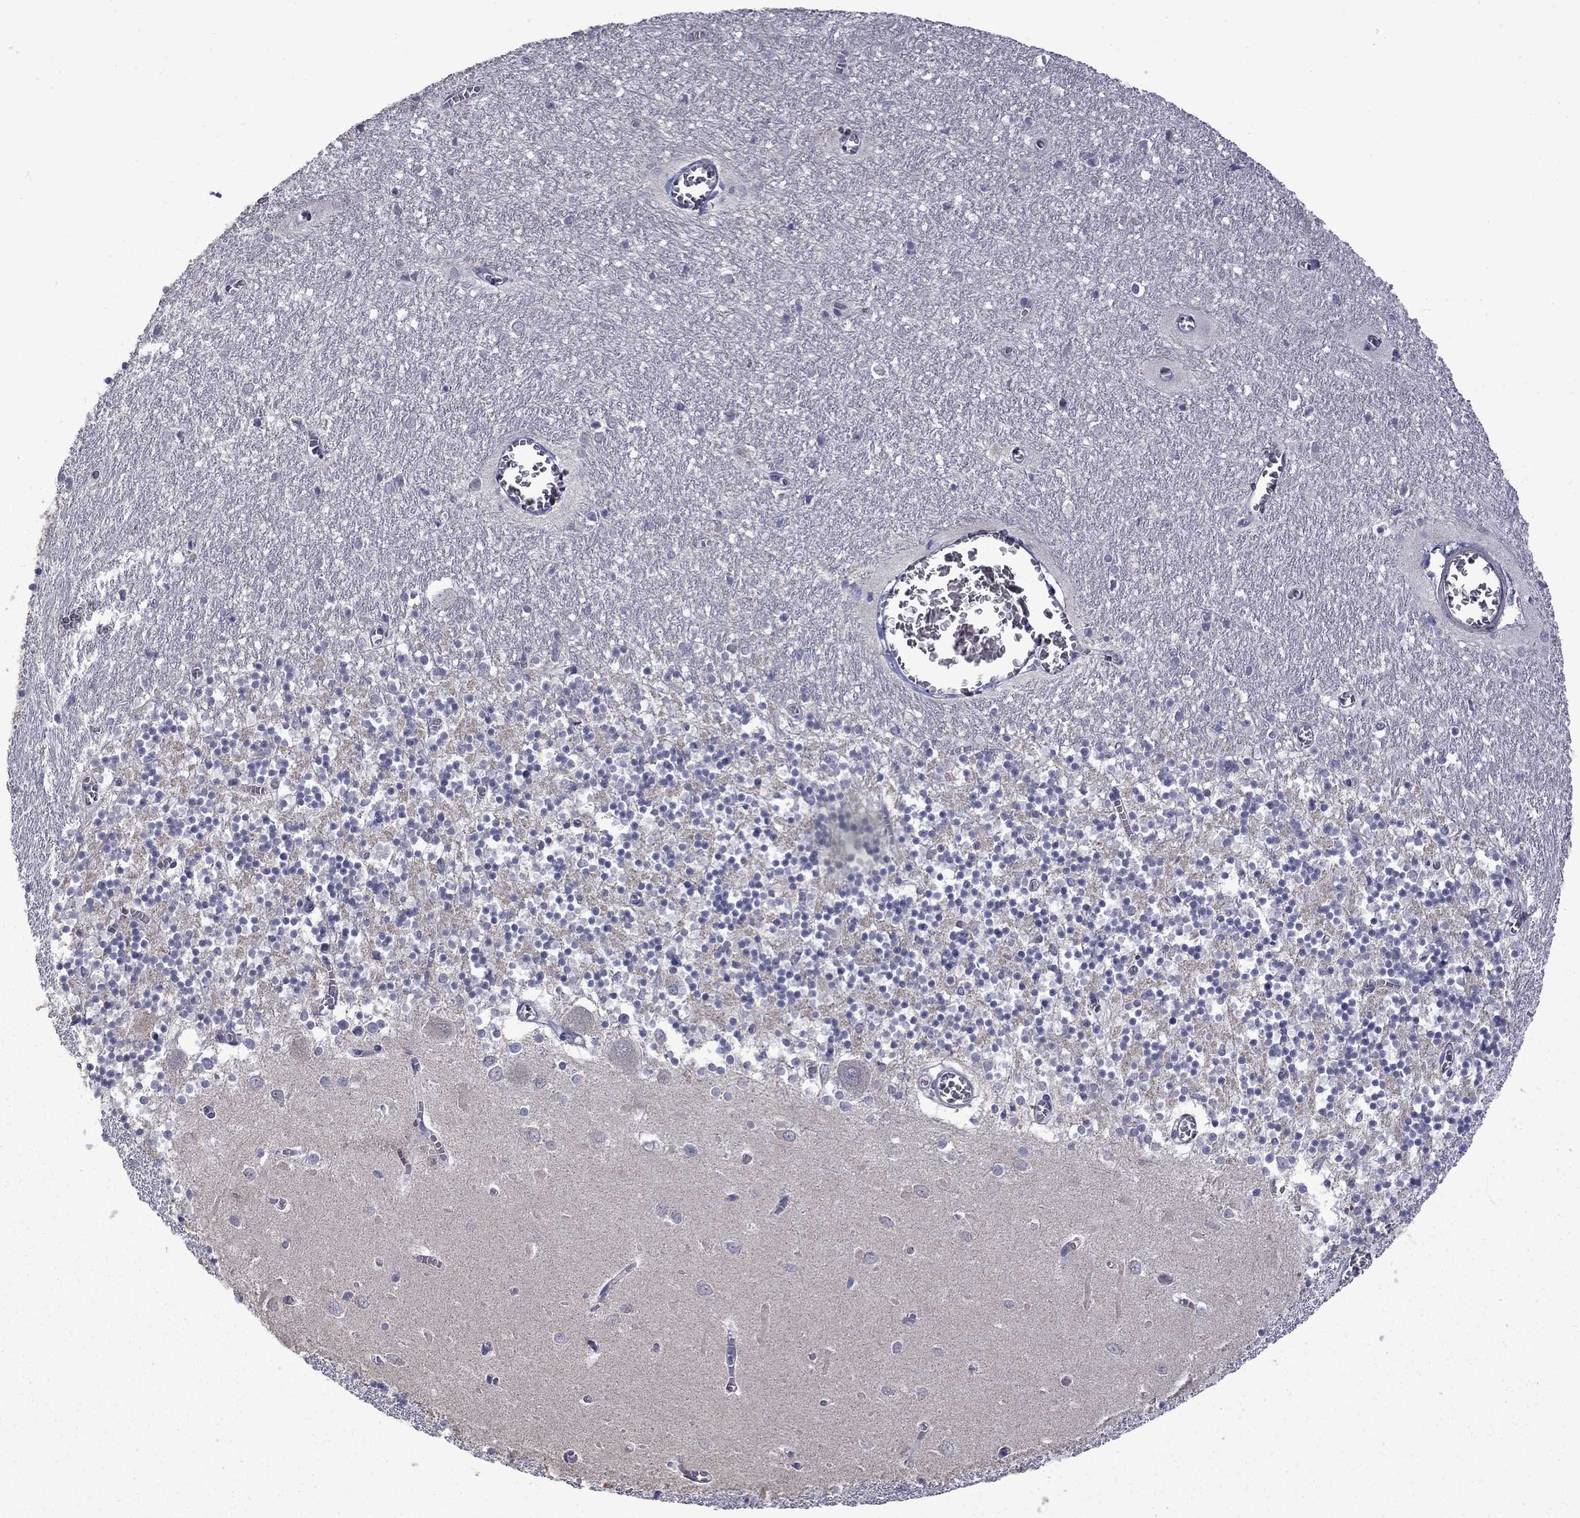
{"staining": {"intensity": "negative", "quantity": "none", "location": "none"}, "tissue": "cerebellum", "cell_type": "Cells in granular layer", "image_type": "normal", "snomed": [{"axis": "morphology", "description": "Normal tissue, NOS"}, {"axis": "topography", "description": "Cerebellum"}], "caption": "Immunohistochemistry (IHC) image of unremarkable cerebellum: human cerebellum stained with DAB (3,3'-diaminobenzidine) shows no significant protein positivity in cells in granular layer. (DAB IHC, high magnification).", "gene": "SLC39A14", "patient": {"sex": "female", "age": 64}}